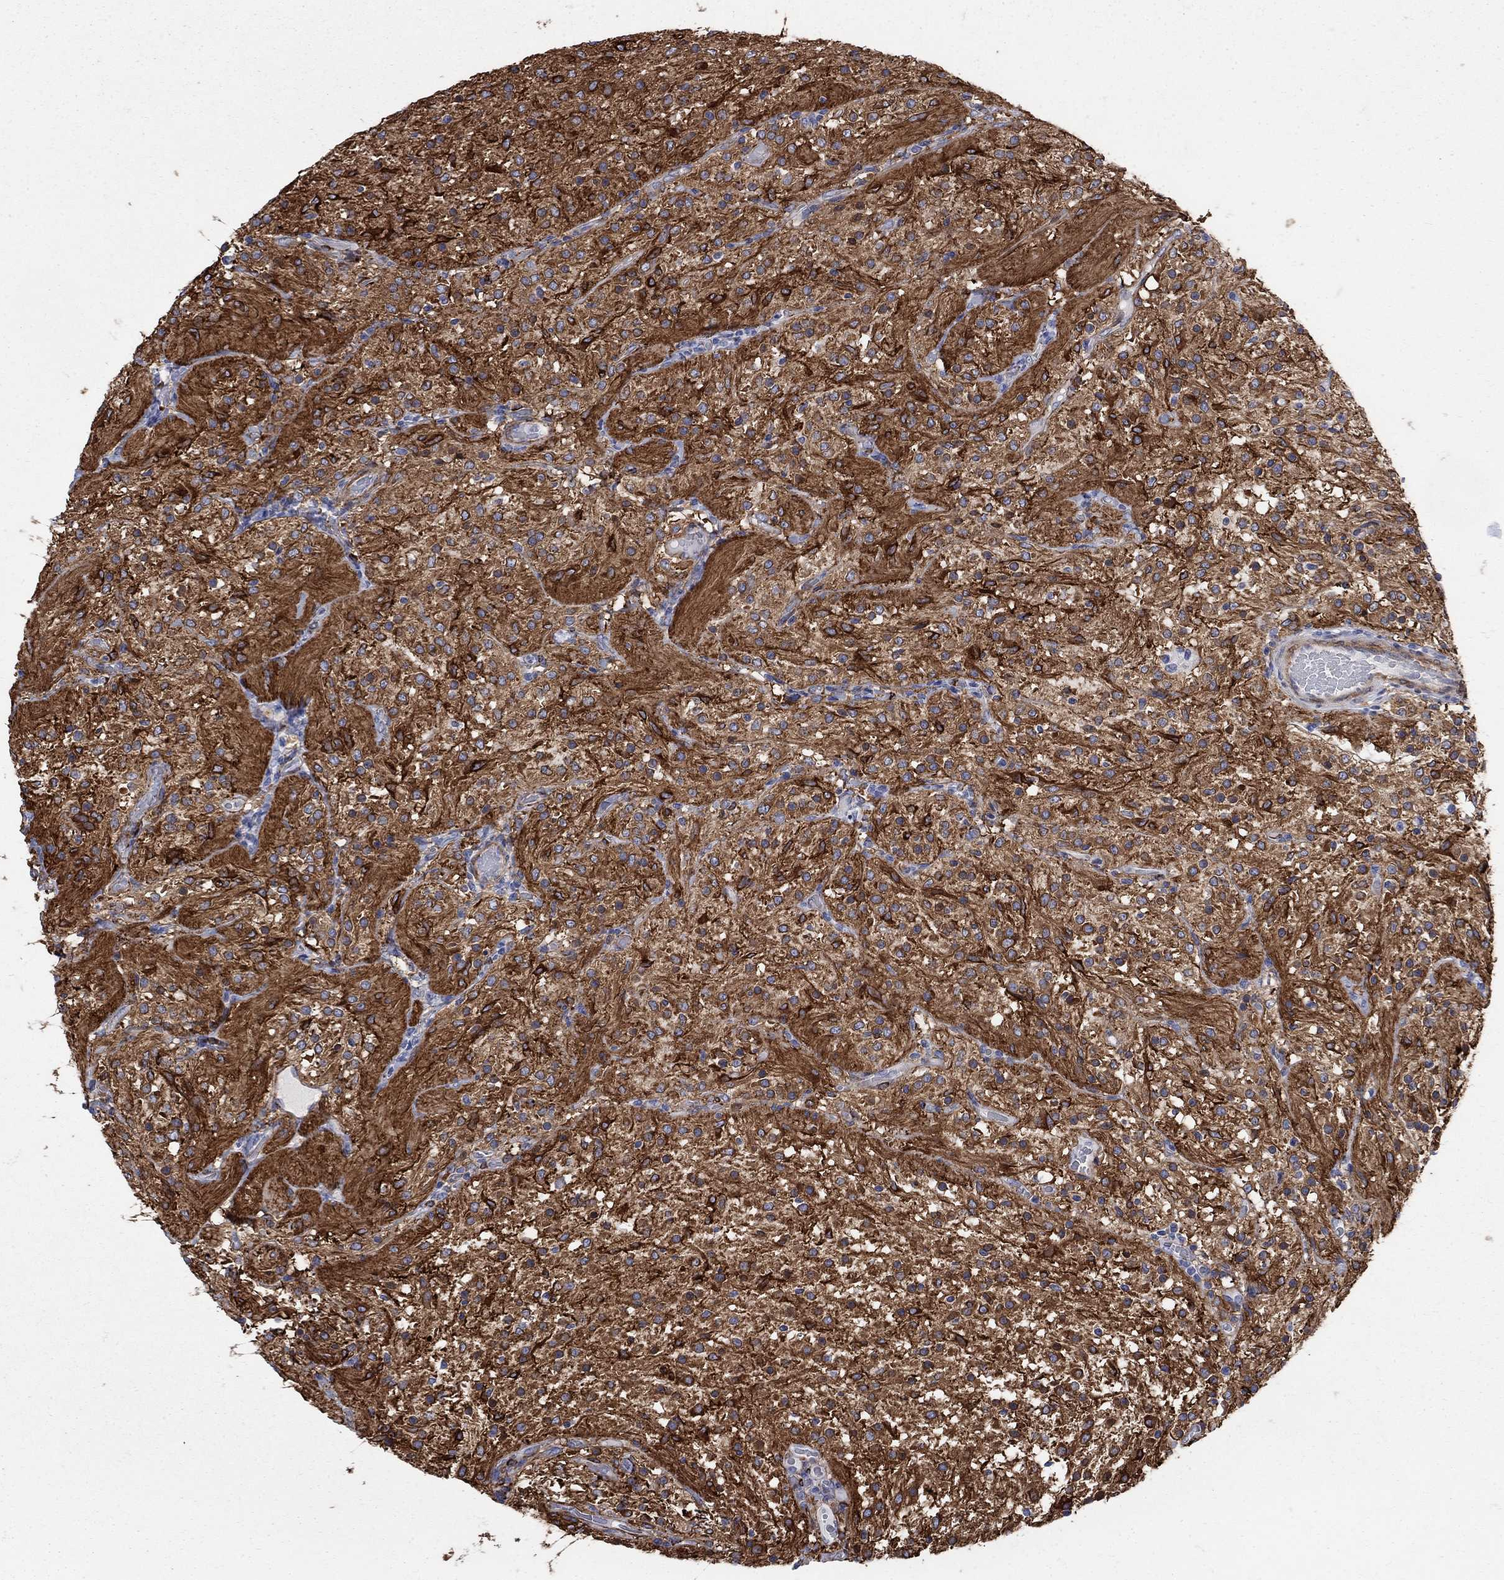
{"staining": {"intensity": "negative", "quantity": "none", "location": "none"}, "tissue": "glioma", "cell_type": "Tumor cells", "image_type": "cancer", "snomed": [{"axis": "morphology", "description": "Glioma, malignant, Low grade"}, {"axis": "topography", "description": "Brain"}], "caption": "Tumor cells show no significant staining in glioma.", "gene": "SEPTIN8", "patient": {"sex": "male", "age": 3}}